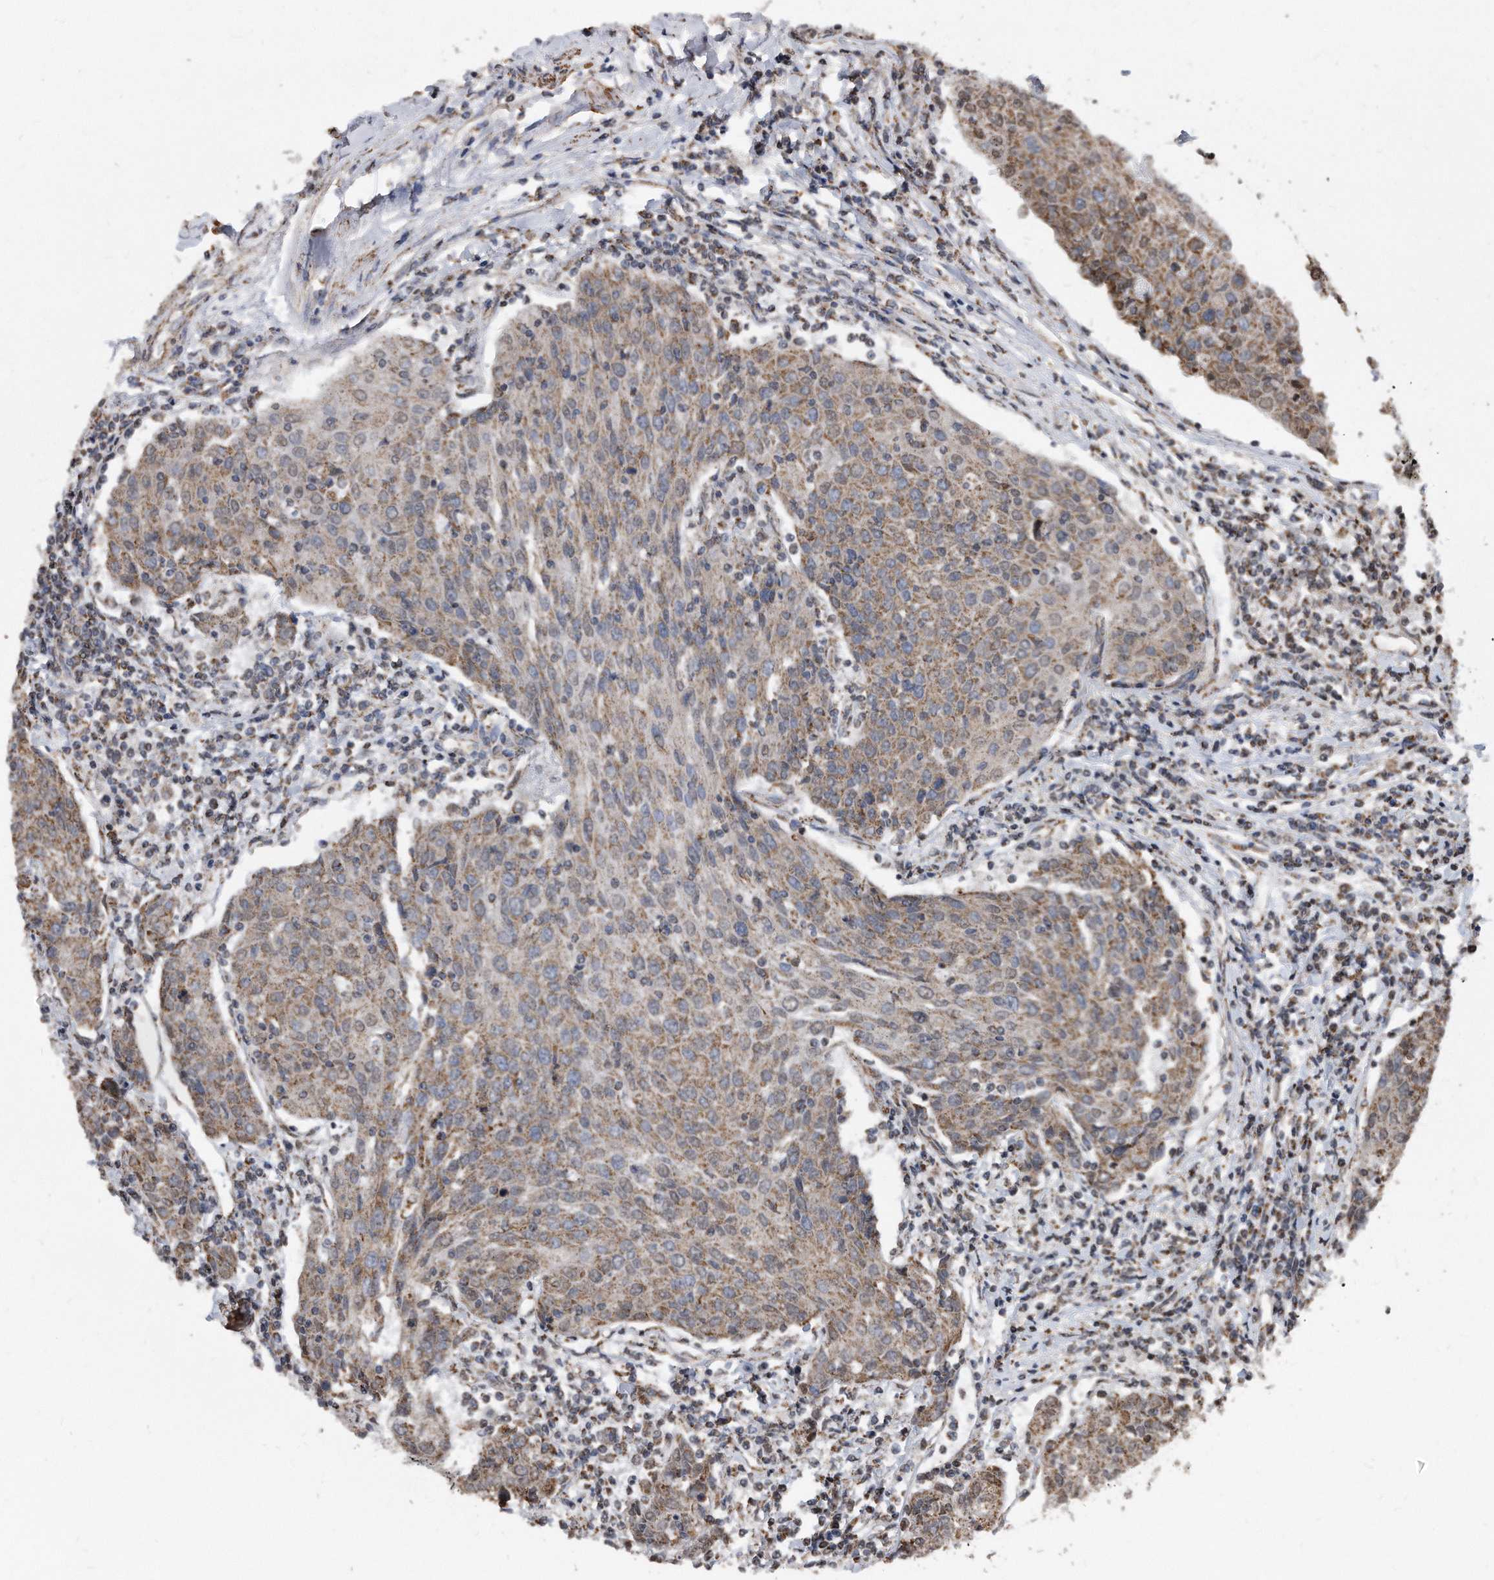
{"staining": {"intensity": "moderate", "quantity": ">75%", "location": "cytoplasmic/membranous"}, "tissue": "urothelial cancer", "cell_type": "Tumor cells", "image_type": "cancer", "snomed": [{"axis": "morphology", "description": "Urothelial carcinoma, High grade"}, {"axis": "topography", "description": "Urinary bladder"}], "caption": "A brown stain labels moderate cytoplasmic/membranous positivity of a protein in human urothelial cancer tumor cells.", "gene": "DUSP22", "patient": {"sex": "female", "age": 85}}